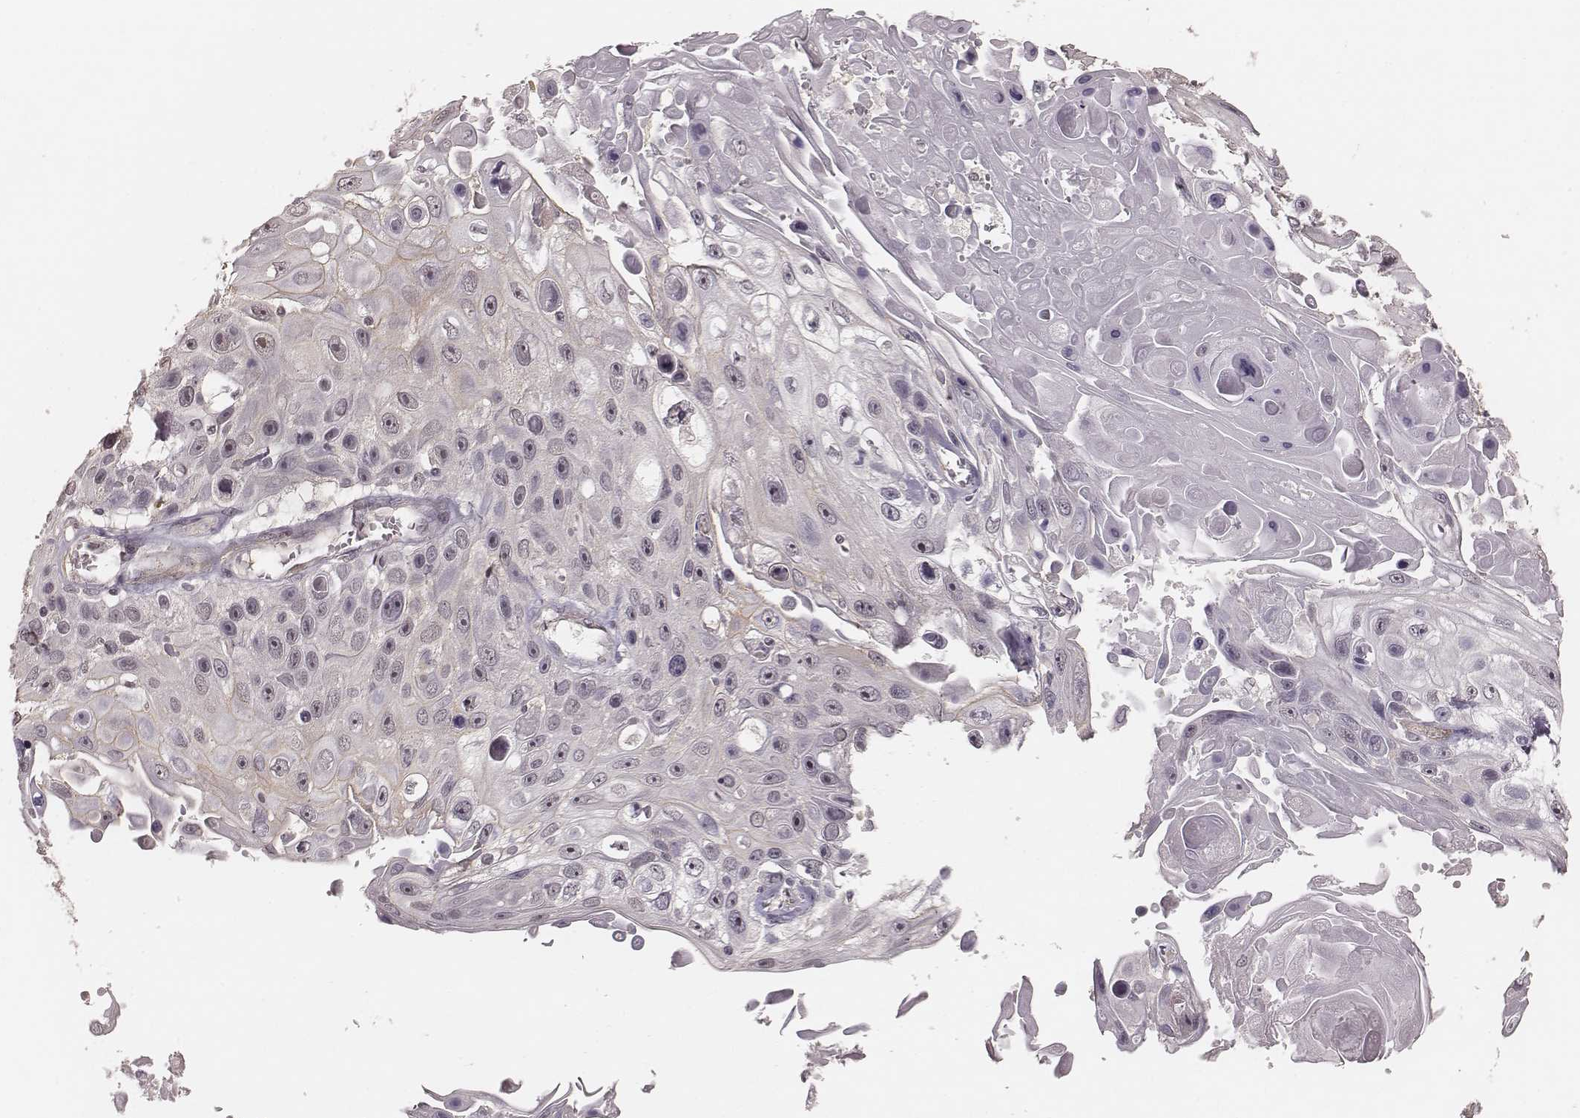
{"staining": {"intensity": "negative", "quantity": "none", "location": "none"}, "tissue": "skin cancer", "cell_type": "Tumor cells", "image_type": "cancer", "snomed": [{"axis": "morphology", "description": "Squamous cell carcinoma, NOS"}, {"axis": "topography", "description": "Skin"}], "caption": "This is a micrograph of immunohistochemistry (IHC) staining of squamous cell carcinoma (skin), which shows no expression in tumor cells.", "gene": "LY6K", "patient": {"sex": "male", "age": 82}}